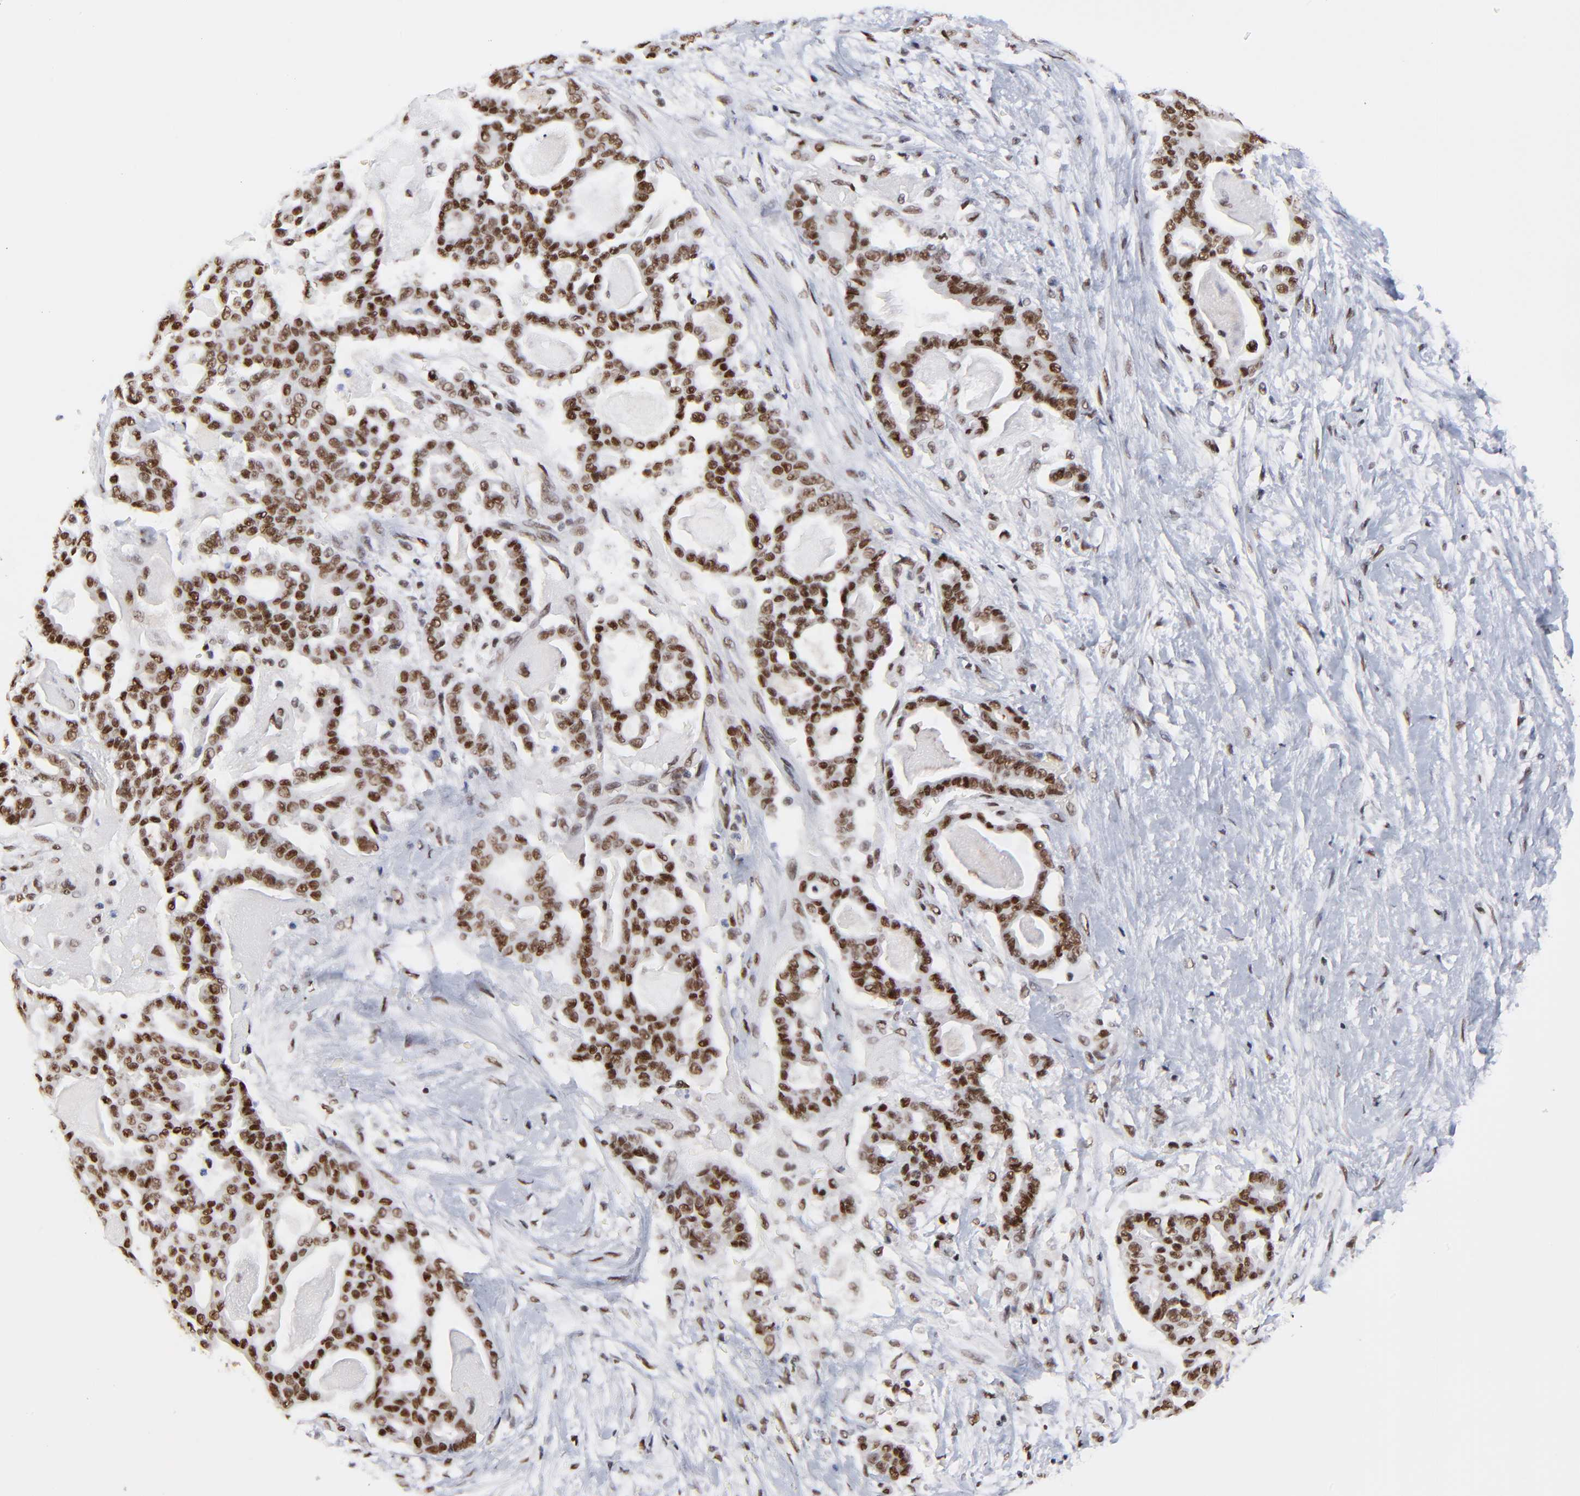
{"staining": {"intensity": "moderate", "quantity": ">75%", "location": "nuclear"}, "tissue": "pancreatic cancer", "cell_type": "Tumor cells", "image_type": "cancer", "snomed": [{"axis": "morphology", "description": "Adenocarcinoma, NOS"}, {"axis": "topography", "description": "Pancreas"}], "caption": "A medium amount of moderate nuclear positivity is seen in about >75% of tumor cells in pancreatic adenocarcinoma tissue.", "gene": "ZMYM3", "patient": {"sex": "male", "age": 63}}